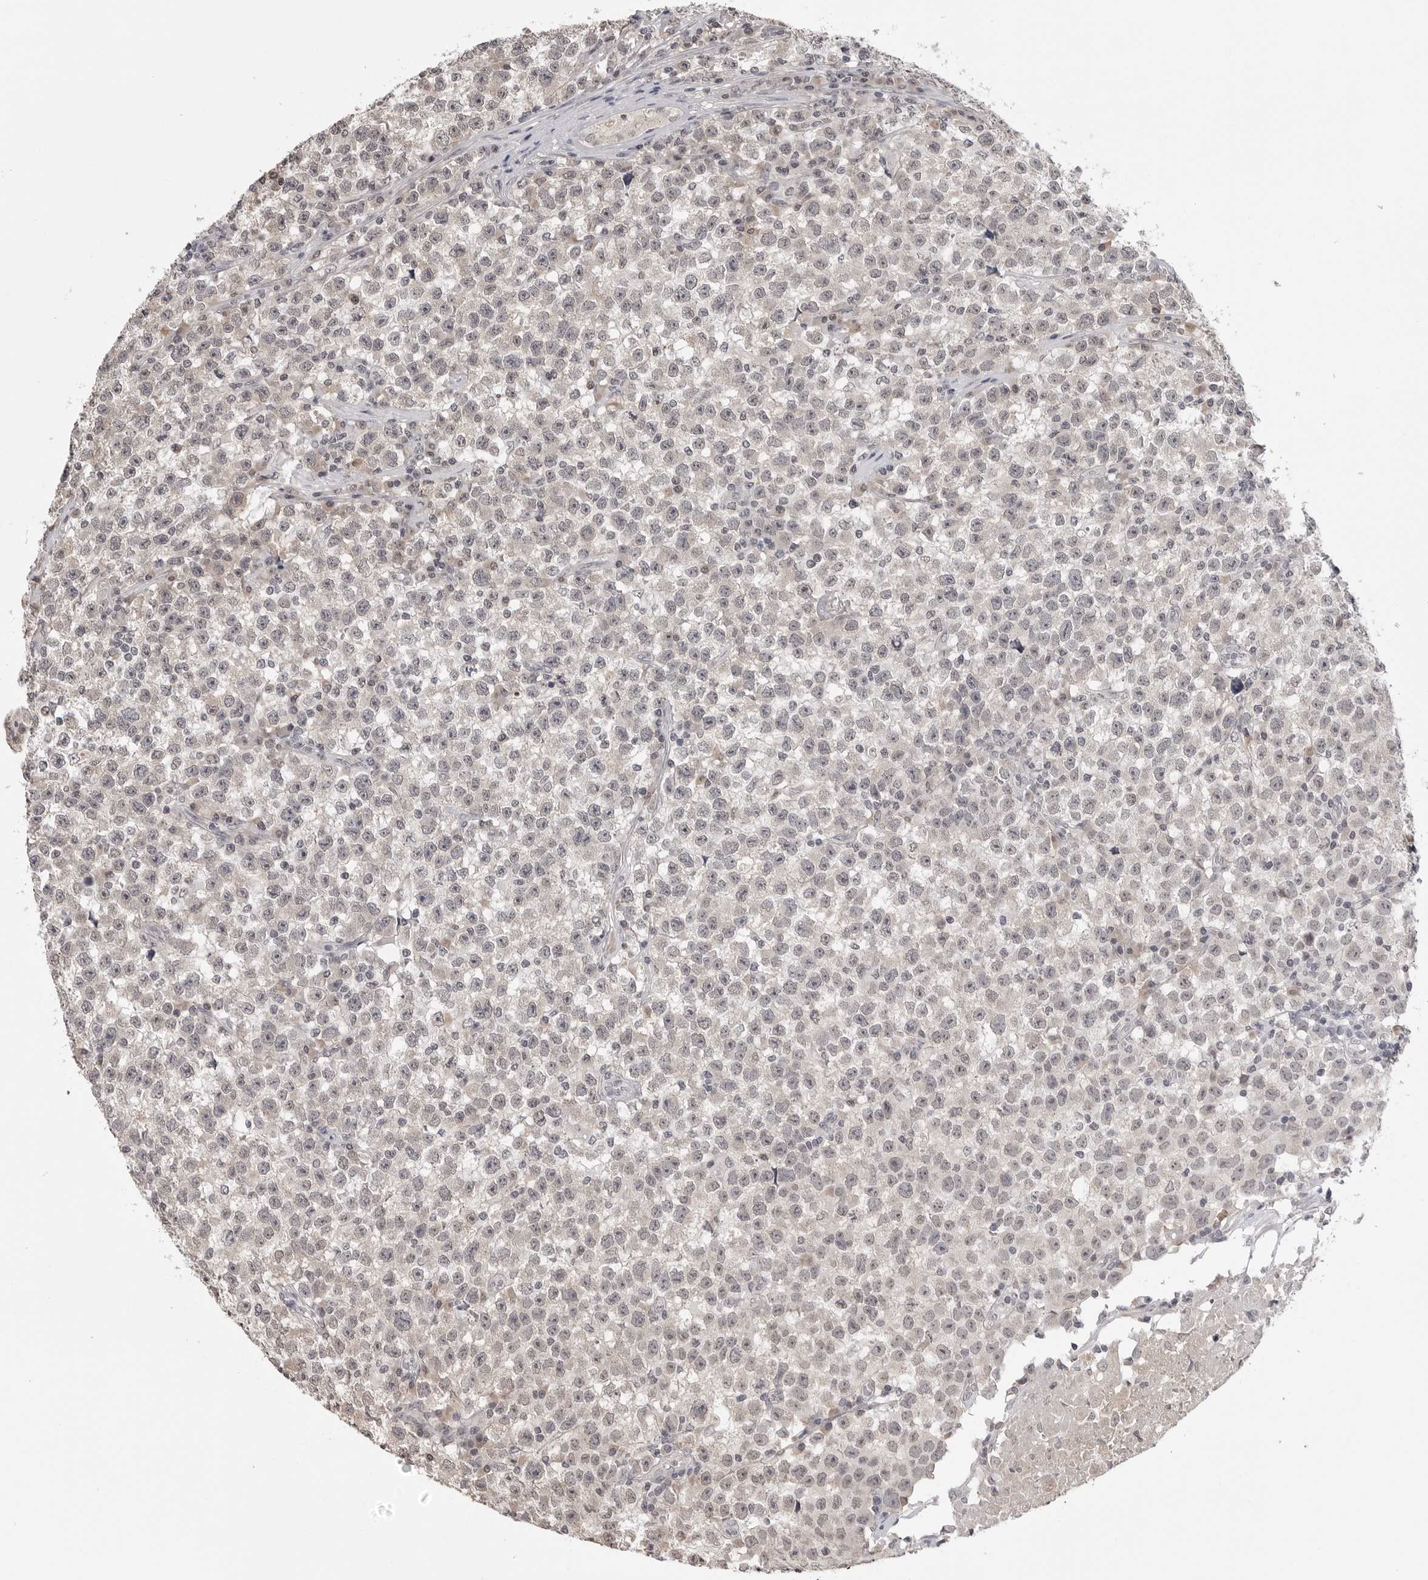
{"staining": {"intensity": "weak", "quantity": "<25%", "location": "cytoplasmic/membranous"}, "tissue": "testis cancer", "cell_type": "Tumor cells", "image_type": "cancer", "snomed": [{"axis": "morphology", "description": "Seminoma, NOS"}, {"axis": "topography", "description": "Testis"}], "caption": "The immunohistochemistry photomicrograph has no significant expression in tumor cells of testis cancer tissue.", "gene": "CDK20", "patient": {"sex": "male", "age": 22}}